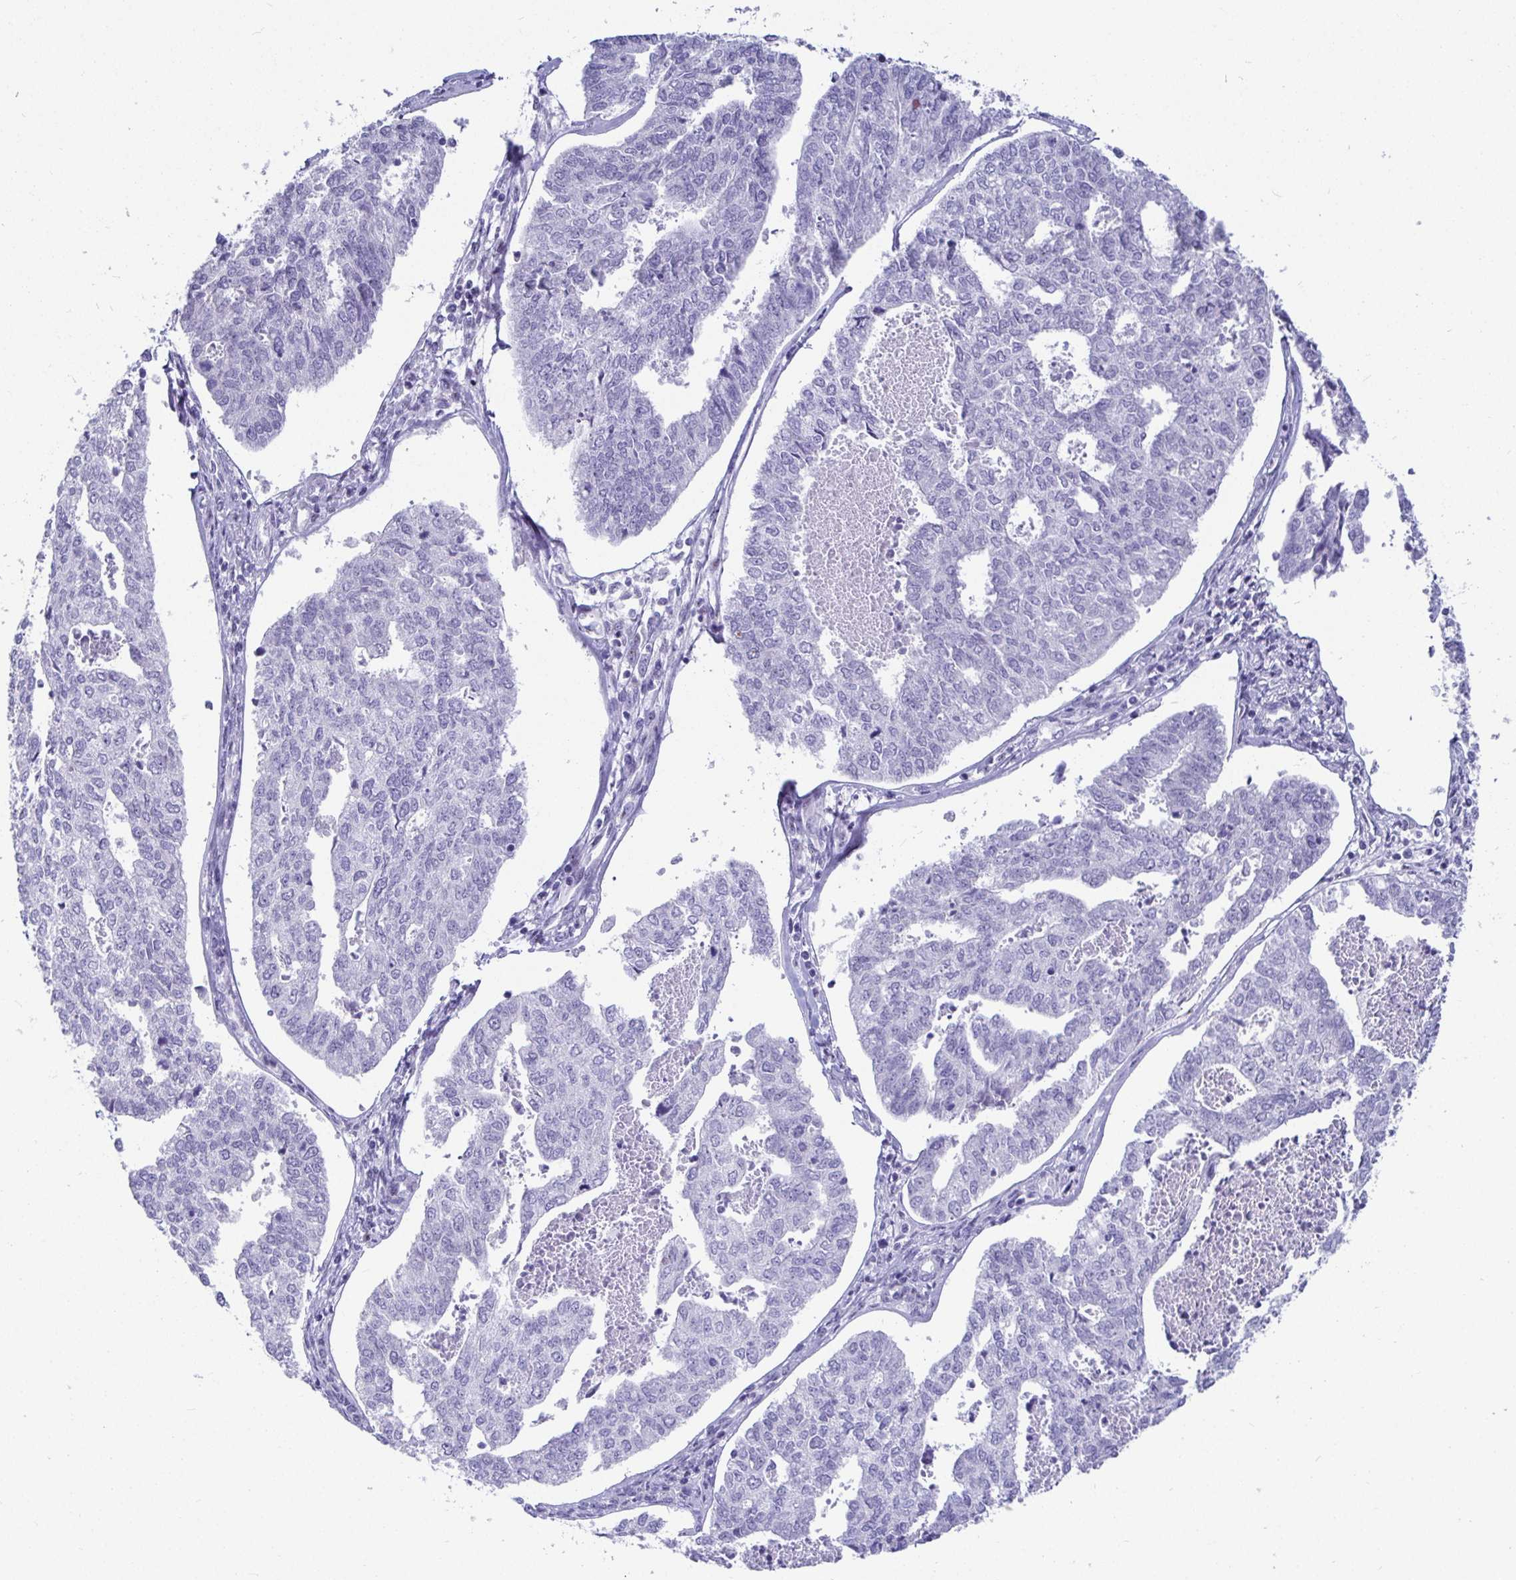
{"staining": {"intensity": "negative", "quantity": "none", "location": "none"}, "tissue": "endometrial cancer", "cell_type": "Tumor cells", "image_type": "cancer", "snomed": [{"axis": "morphology", "description": "Adenocarcinoma, NOS"}, {"axis": "topography", "description": "Endometrium"}], "caption": "Tumor cells are negative for brown protein staining in endometrial cancer.", "gene": "TMEM241", "patient": {"sex": "female", "age": 73}}